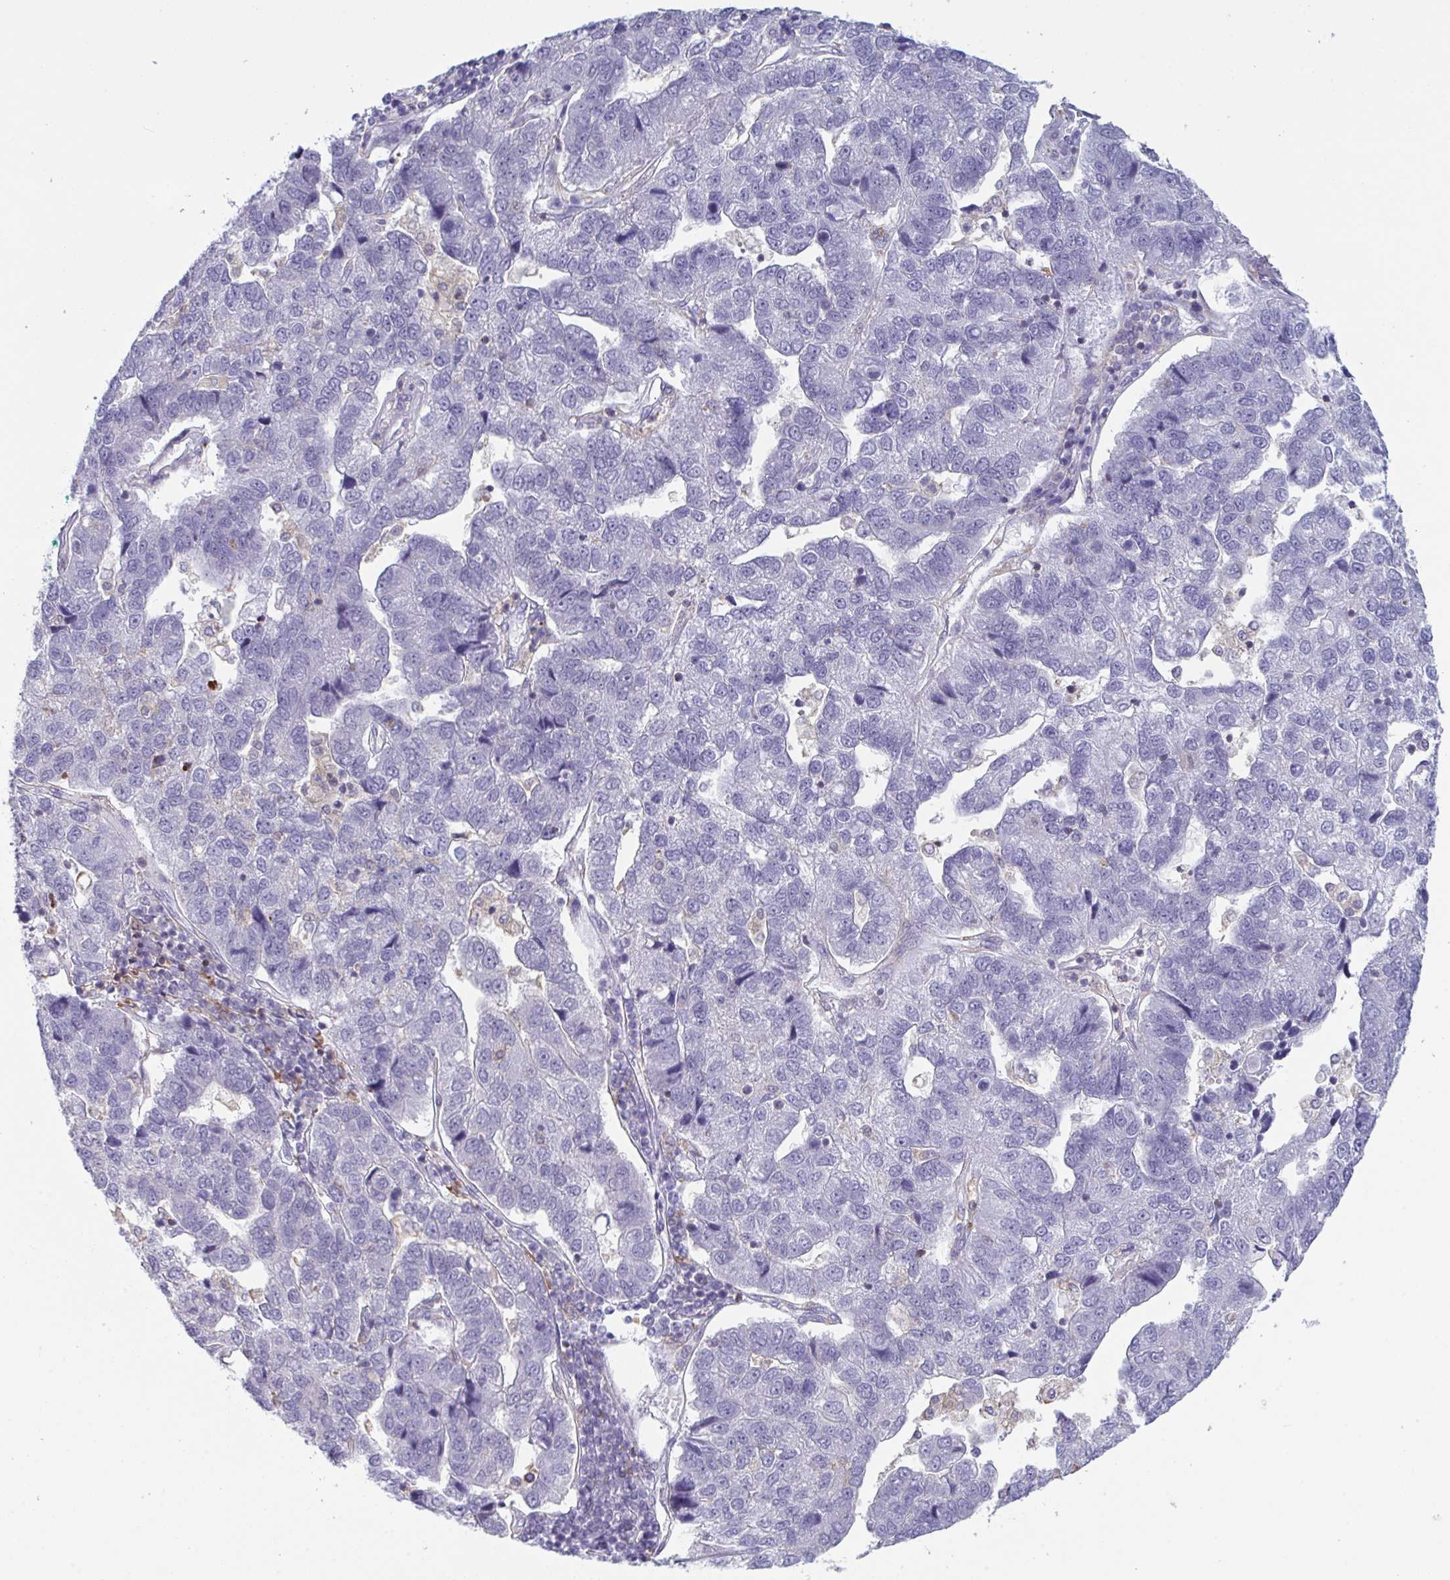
{"staining": {"intensity": "negative", "quantity": "none", "location": "none"}, "tissue": "pancreatic cancer", "cell_type": "Tumor cells", "image_type": "cancer", "snomed": [{"axis": "morphology", "description": "Adenocarcinoma, NOS"}, {"axis": "topography", "description": "Pancreas"}], "caption": "High power microscopy photomicrograph of an immunohistochemistry (IHC) histopathology image of pancreatic adenocarcinoma, revealing no significant positivity in tumor cells.", "gene": "DISP2", "patient": {"sex": "female", "age": 61}}